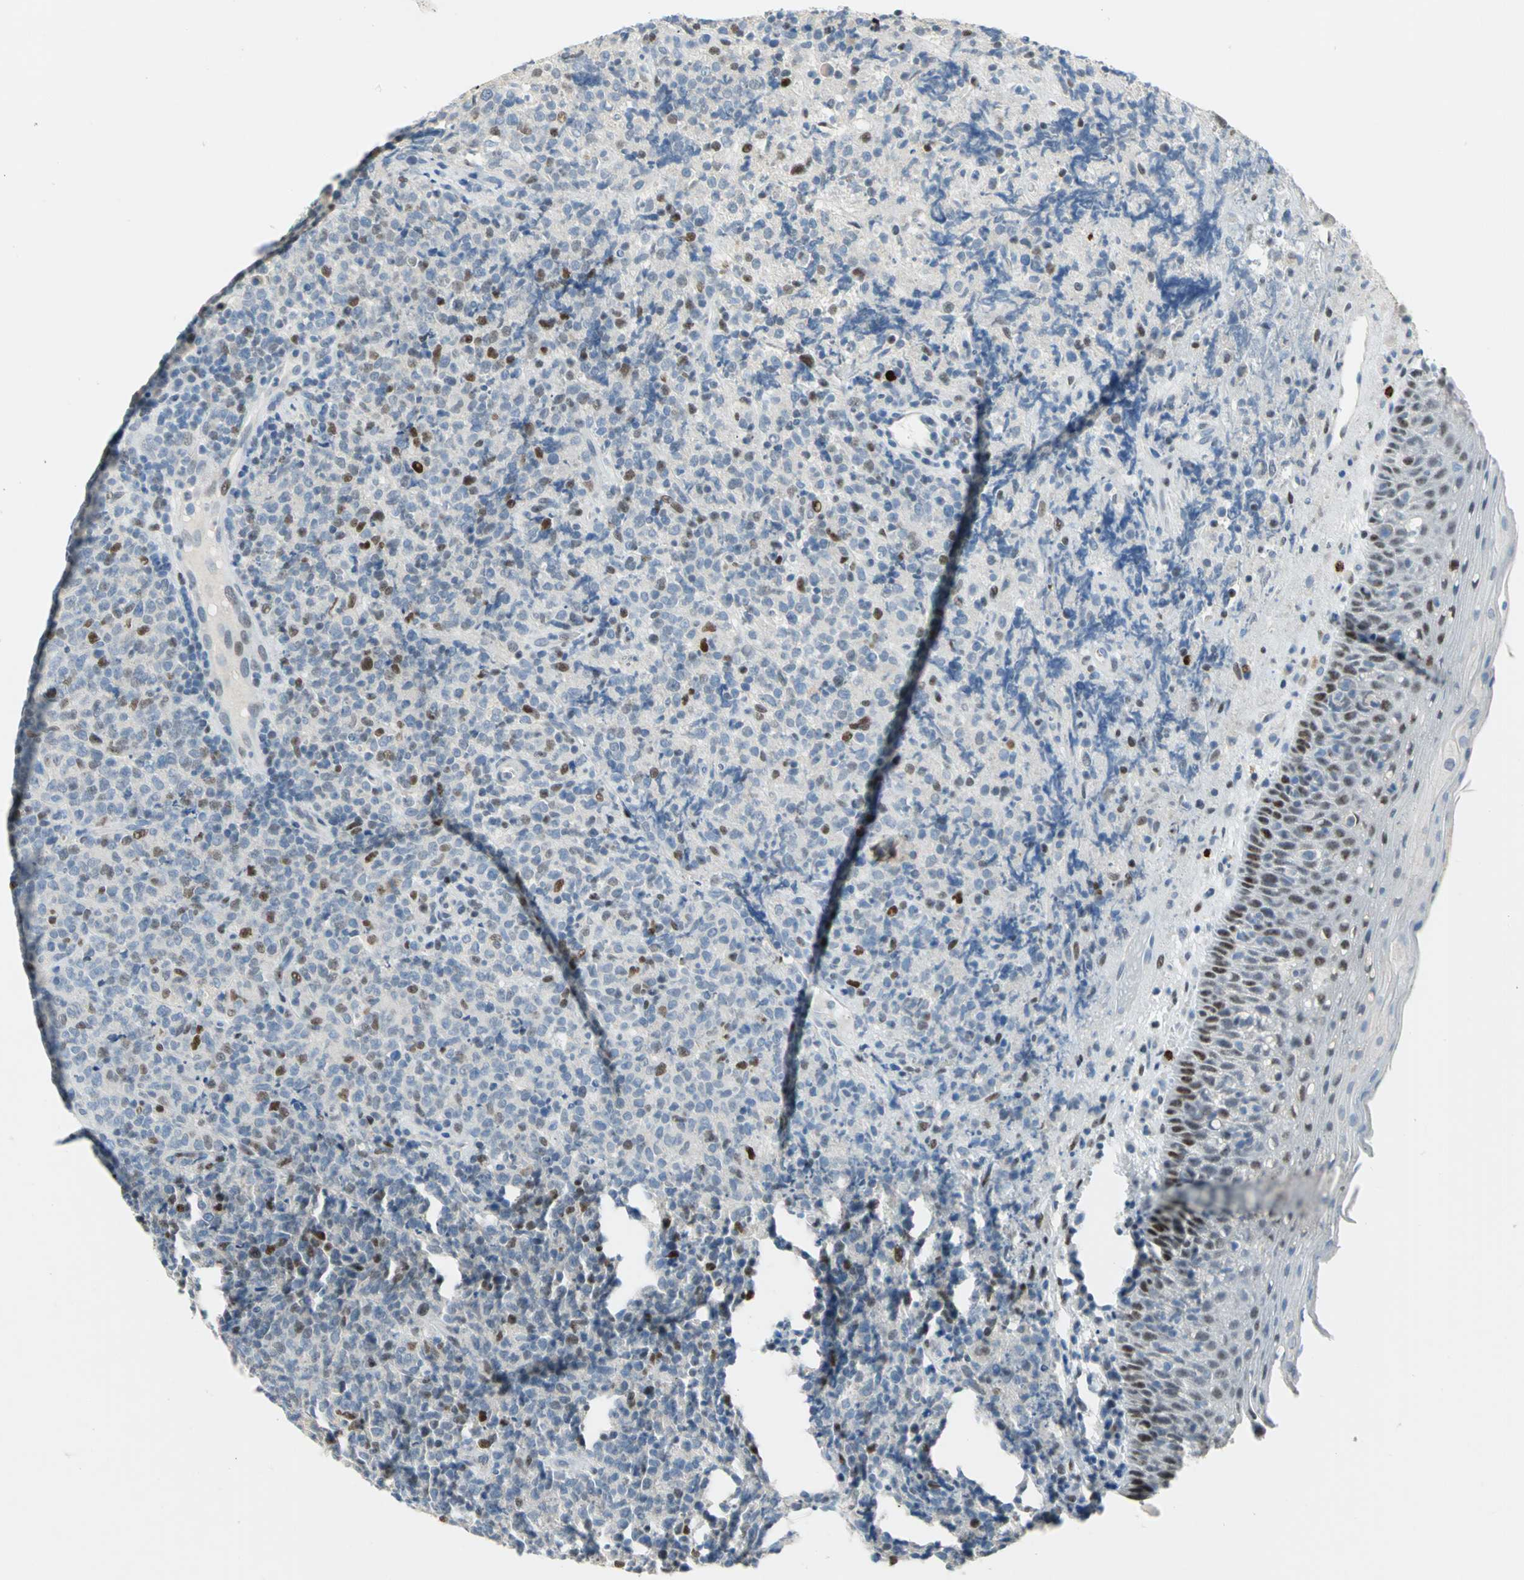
{"staining": {"intensity": "moderate", "quantity": "<25%", "location": "nuclear"}, "tissue": "lymphoma", "cell_type": "Tumor cells", "image_type": "cancer", "snomed": [{"axis": "morphology", "description": "Malignant lymphoma, non-Hodgkin's type, High grade"}, {"axis": "topography", "description": "Tonsil"}], "caption": "Immunohistochemical staining of human high-grade malignant lymphoma, non-Hodgkin's type shows low levels of moderate nuclear staining in approximately <25% of tumor cells. The staining was performed using DAB (3,3'-diaminobenzidine) to visualize the protein expression in brown, while the nuclei were stained in blue with hematoxylin (Magnification: 20x).", "gene": "NAB2", "patient": {"sex": "female", "age": 36}}